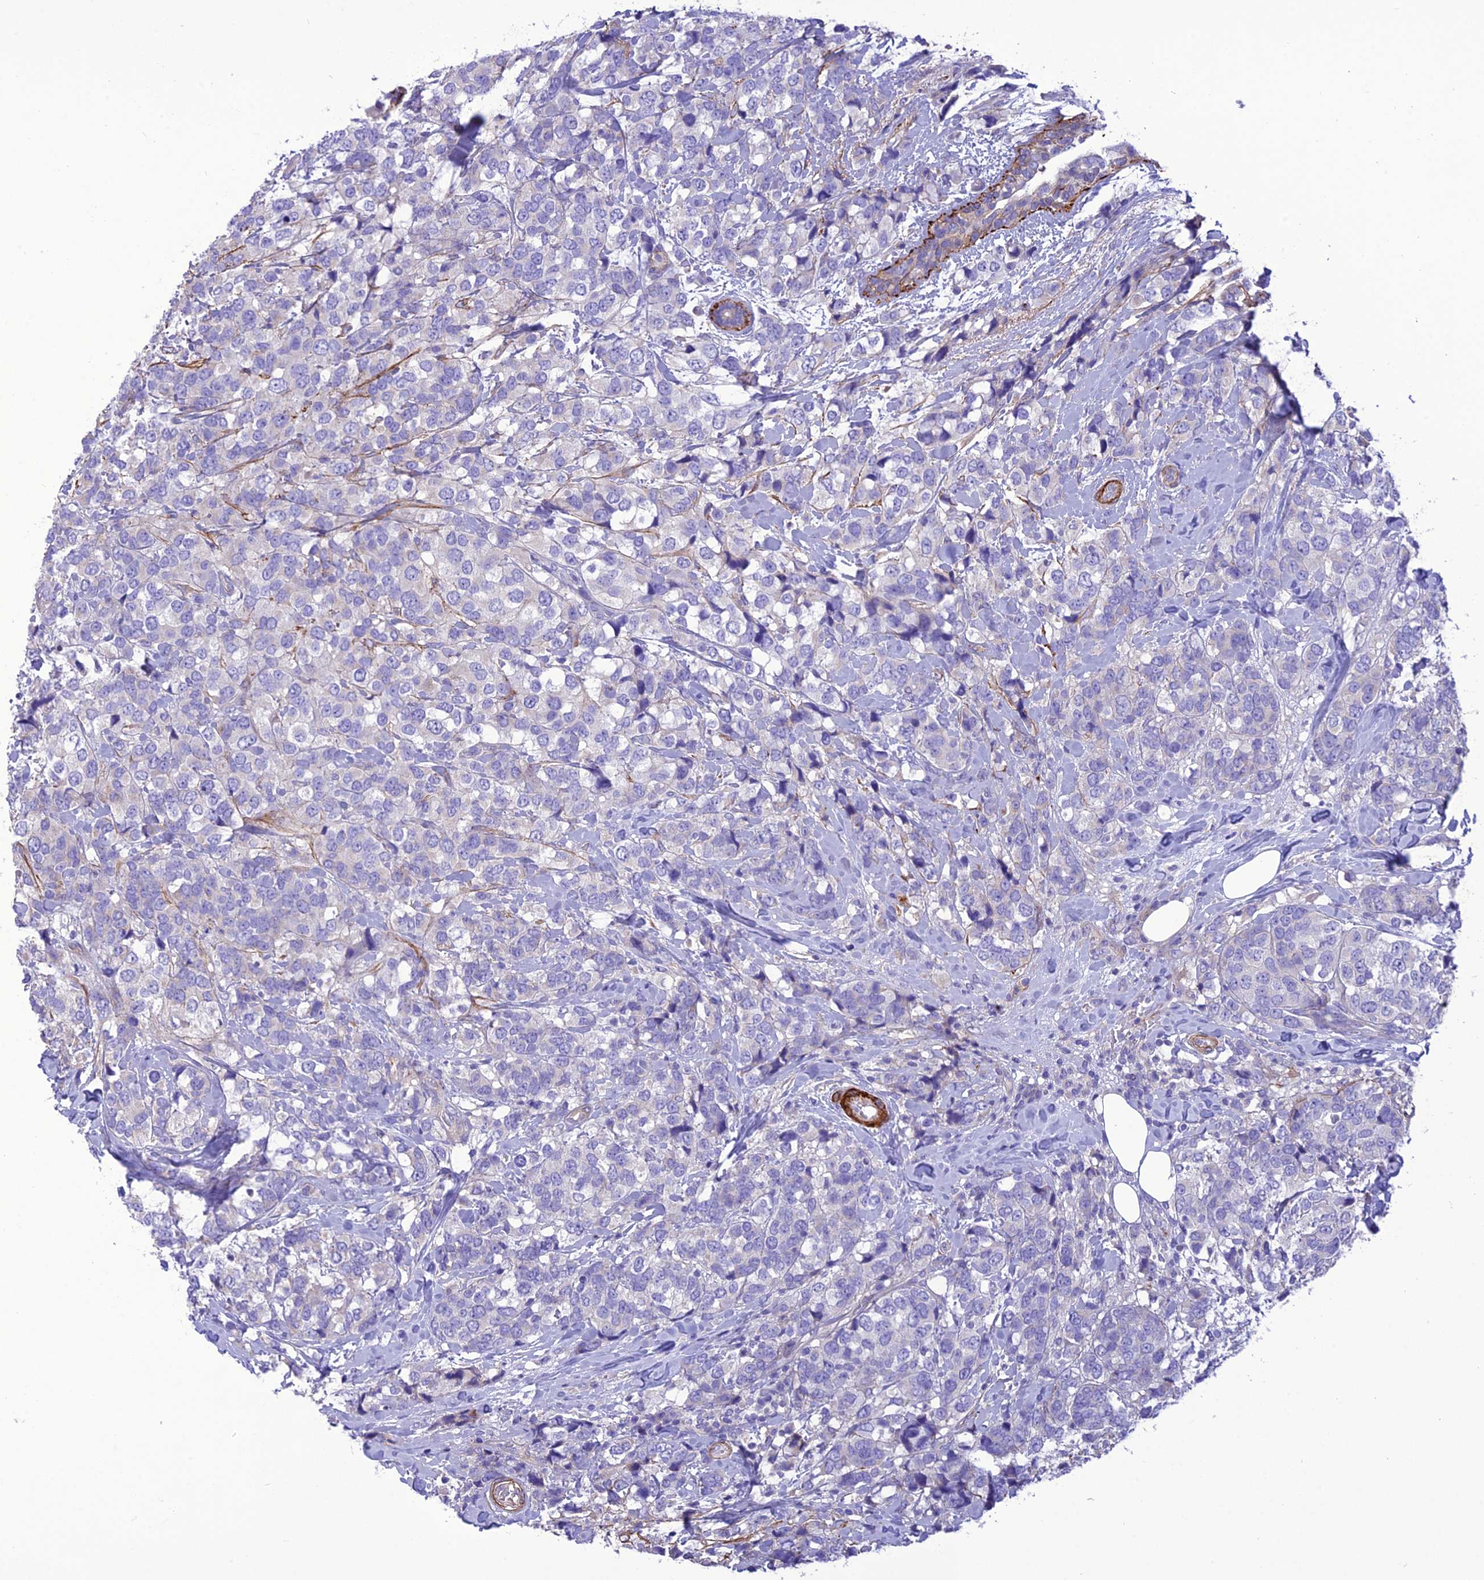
{"staining": {"intensity": "negative", "quantity": "none", "location": "none"}, "tissue": "breast cancer", "cell_type": "Tumor cells", "image_type": "cancer", "snomed": [{"axis": "morphology", "description": "Lobular carcinoma"}, {"axis": "topography", "description": "Breast"}], "caption": "IHC photomicrograph of breast cancer stained for a protein (brown), which shows no expression in tumor cells.", "gene": "FRA10AC1", "patient": {"sex": "female", "age": 59}}